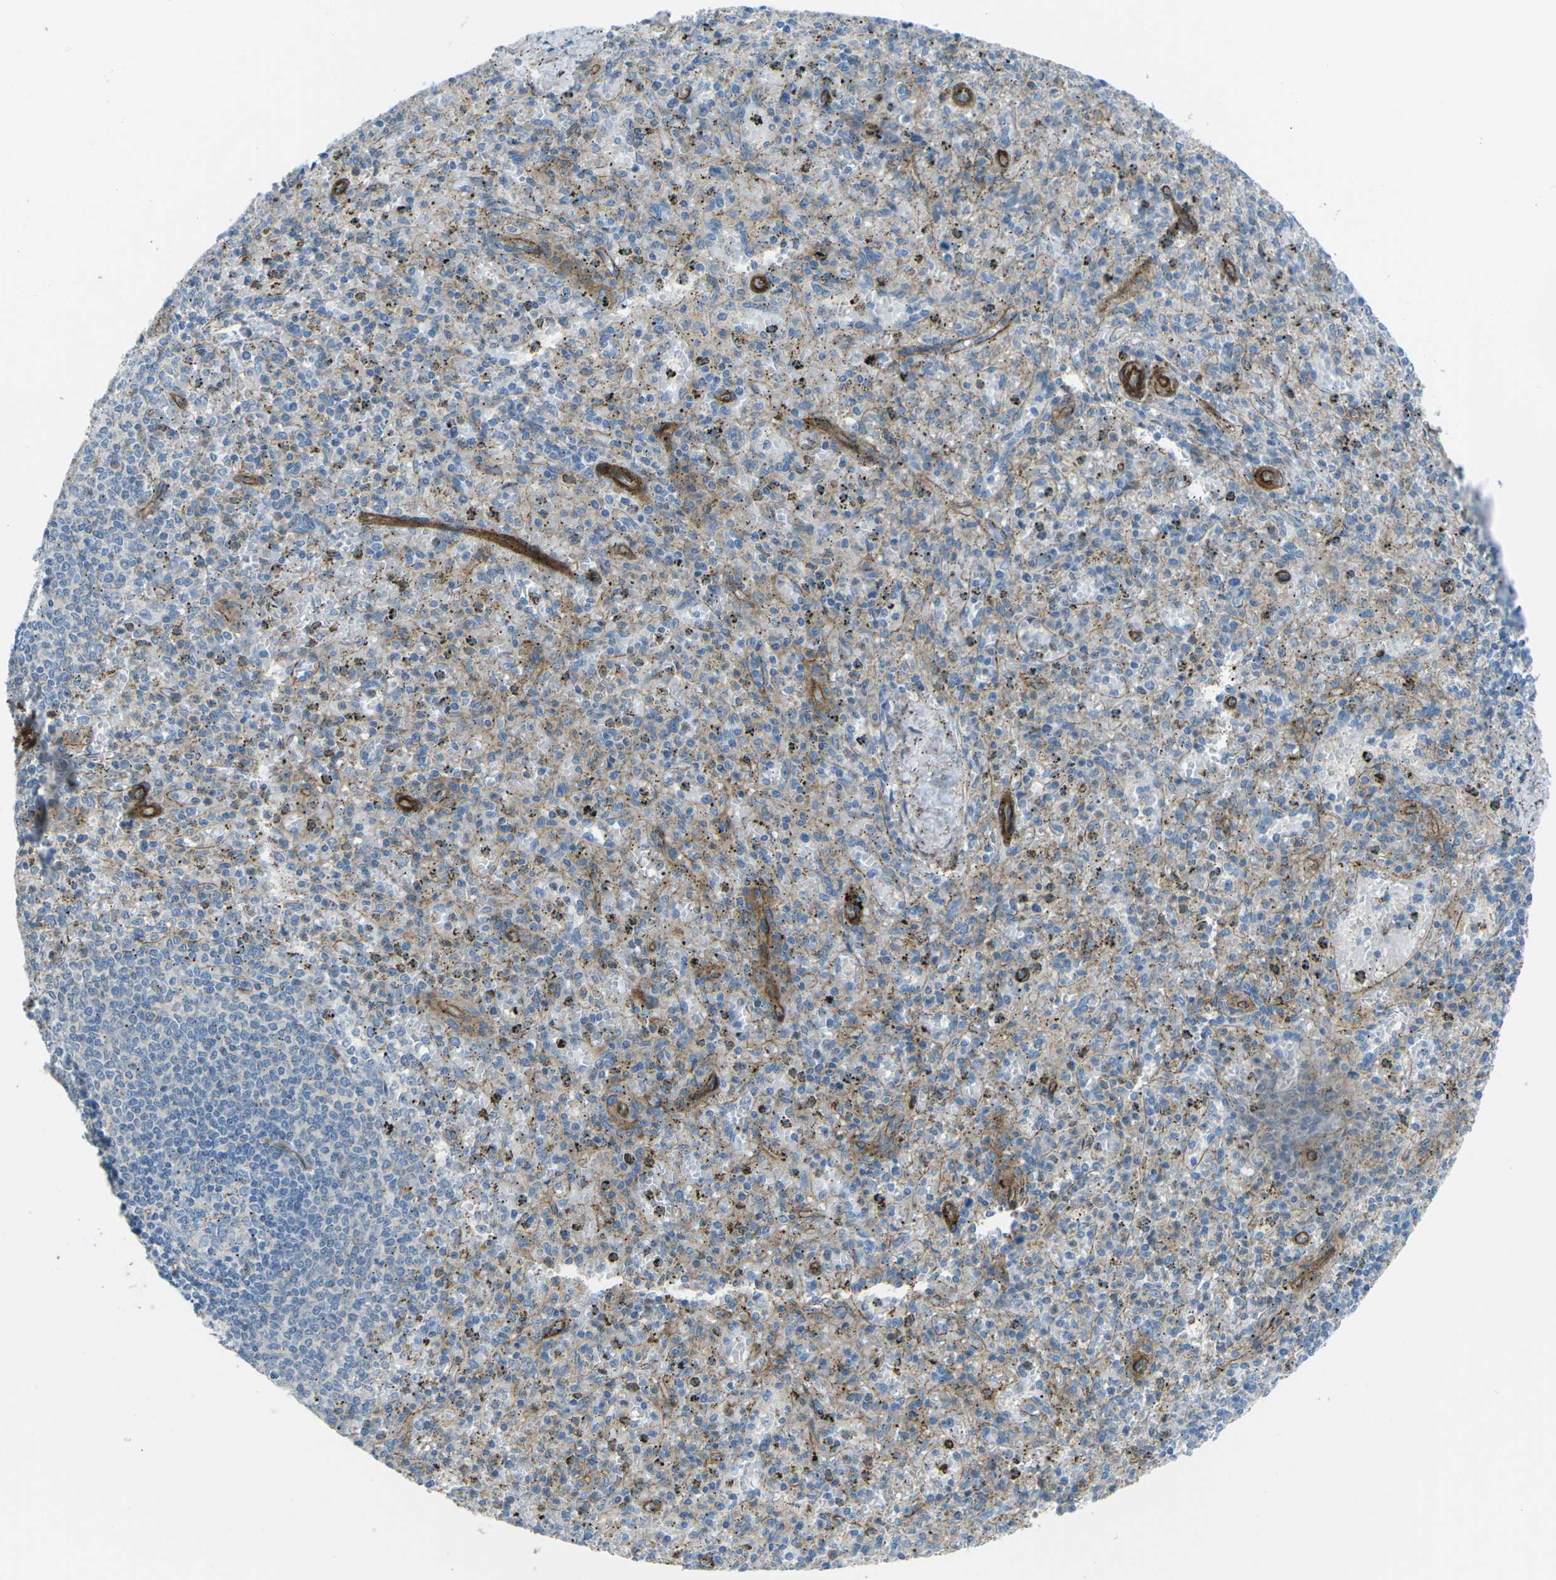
{"staining": {"intensity": "weak", "quantity": "25%-75%", "location": "cytoplasmic/membranous"}, "tissue": "spleen", "cell_type": "Cells in red pulp", "image_type": "normal", "snomed": [{"axis": "morphology", "description": "Normal tissue, NOS"}, {"axis": "topography", "description": "Spleen"}], "caption": "A histopathology image of spleen stained for a protein shows weak cytoplasmic/membranous brown staining in cells in red pulp. The staining was performed using DAB (3,3'-diaminobenzidine) to visualize the protein expression in brown, while the nuclei were stained in blue with hematoxylin (Magnification: 20x).", "gene": "UTRN", "patient": {"sex": "male", "age": 72}}